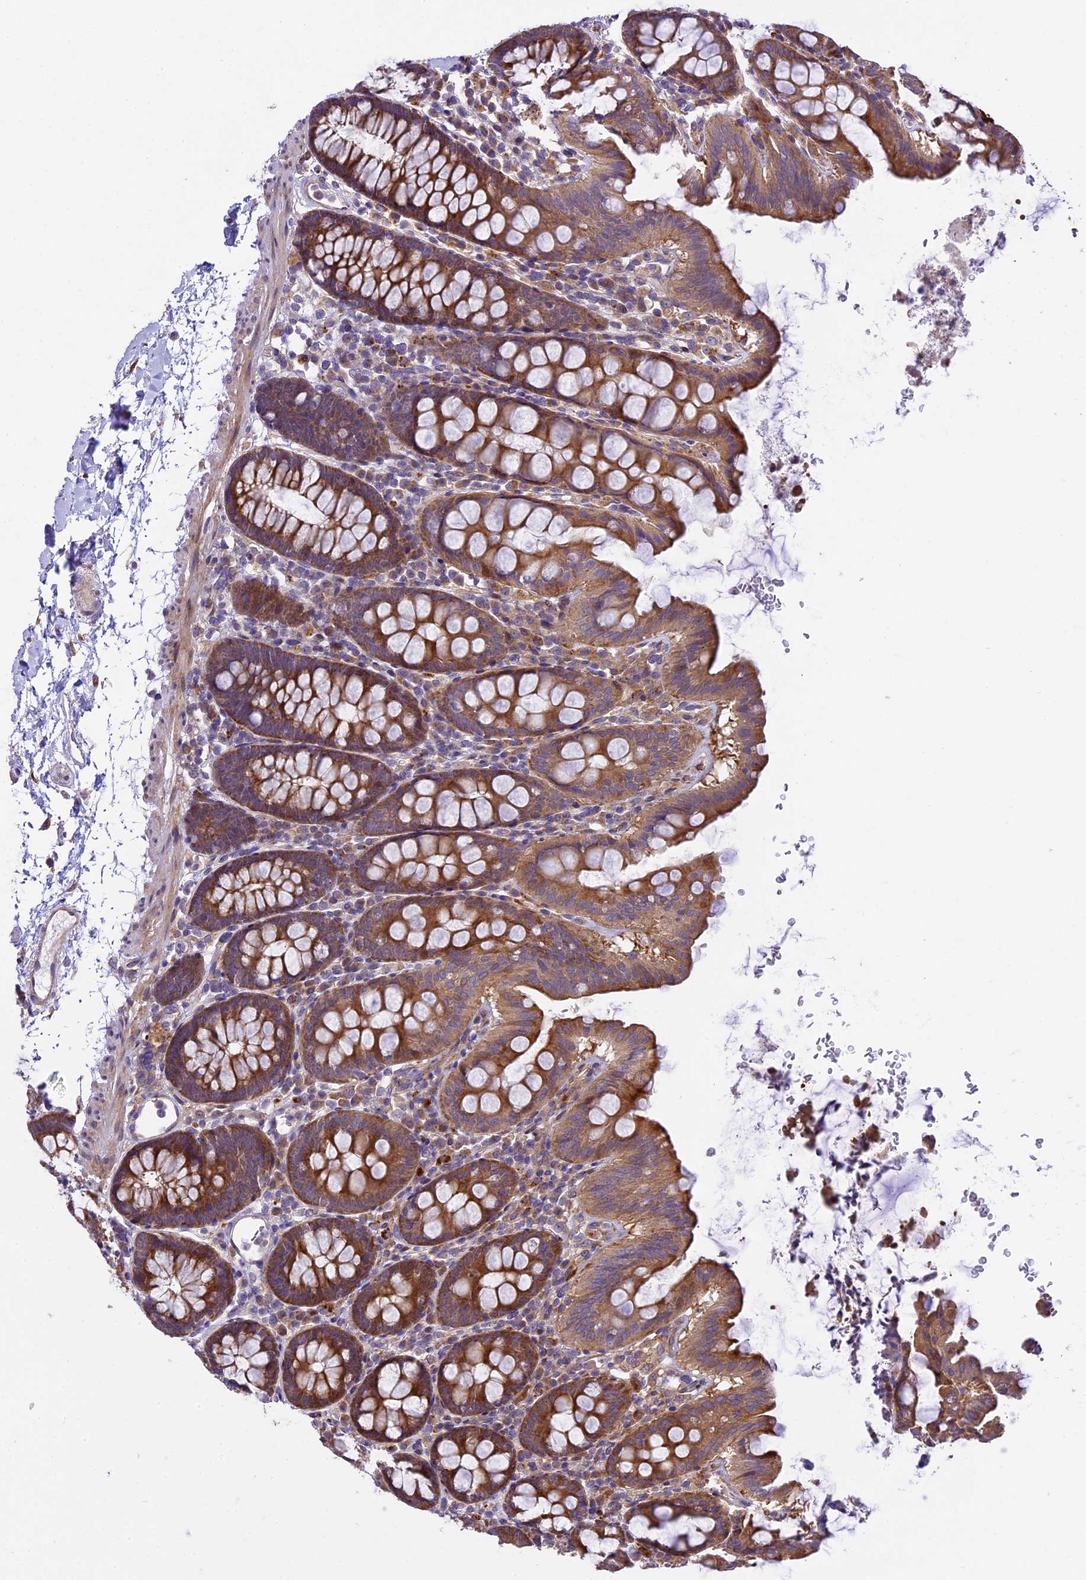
{"staining": {"intensity": "weak", "quantity": ">75%", "location": "cytoplasmic/membranous"}, "tissue": "colon", "cell_type": "Endothelial cells", "image_type": "normal", "snomed": [{"axis": "morphology", "description": "Normal tissue, NOS"}, {"axis": "topography", "description": "Colon"}], "caption": "Human colon stained with a brown dye demonstrates weak cytoplasmic/membranous positive staining in about >75% of endothelial cells.", "gene": "SPIRE1", "patient": {"sex": "male", "age": 75}}